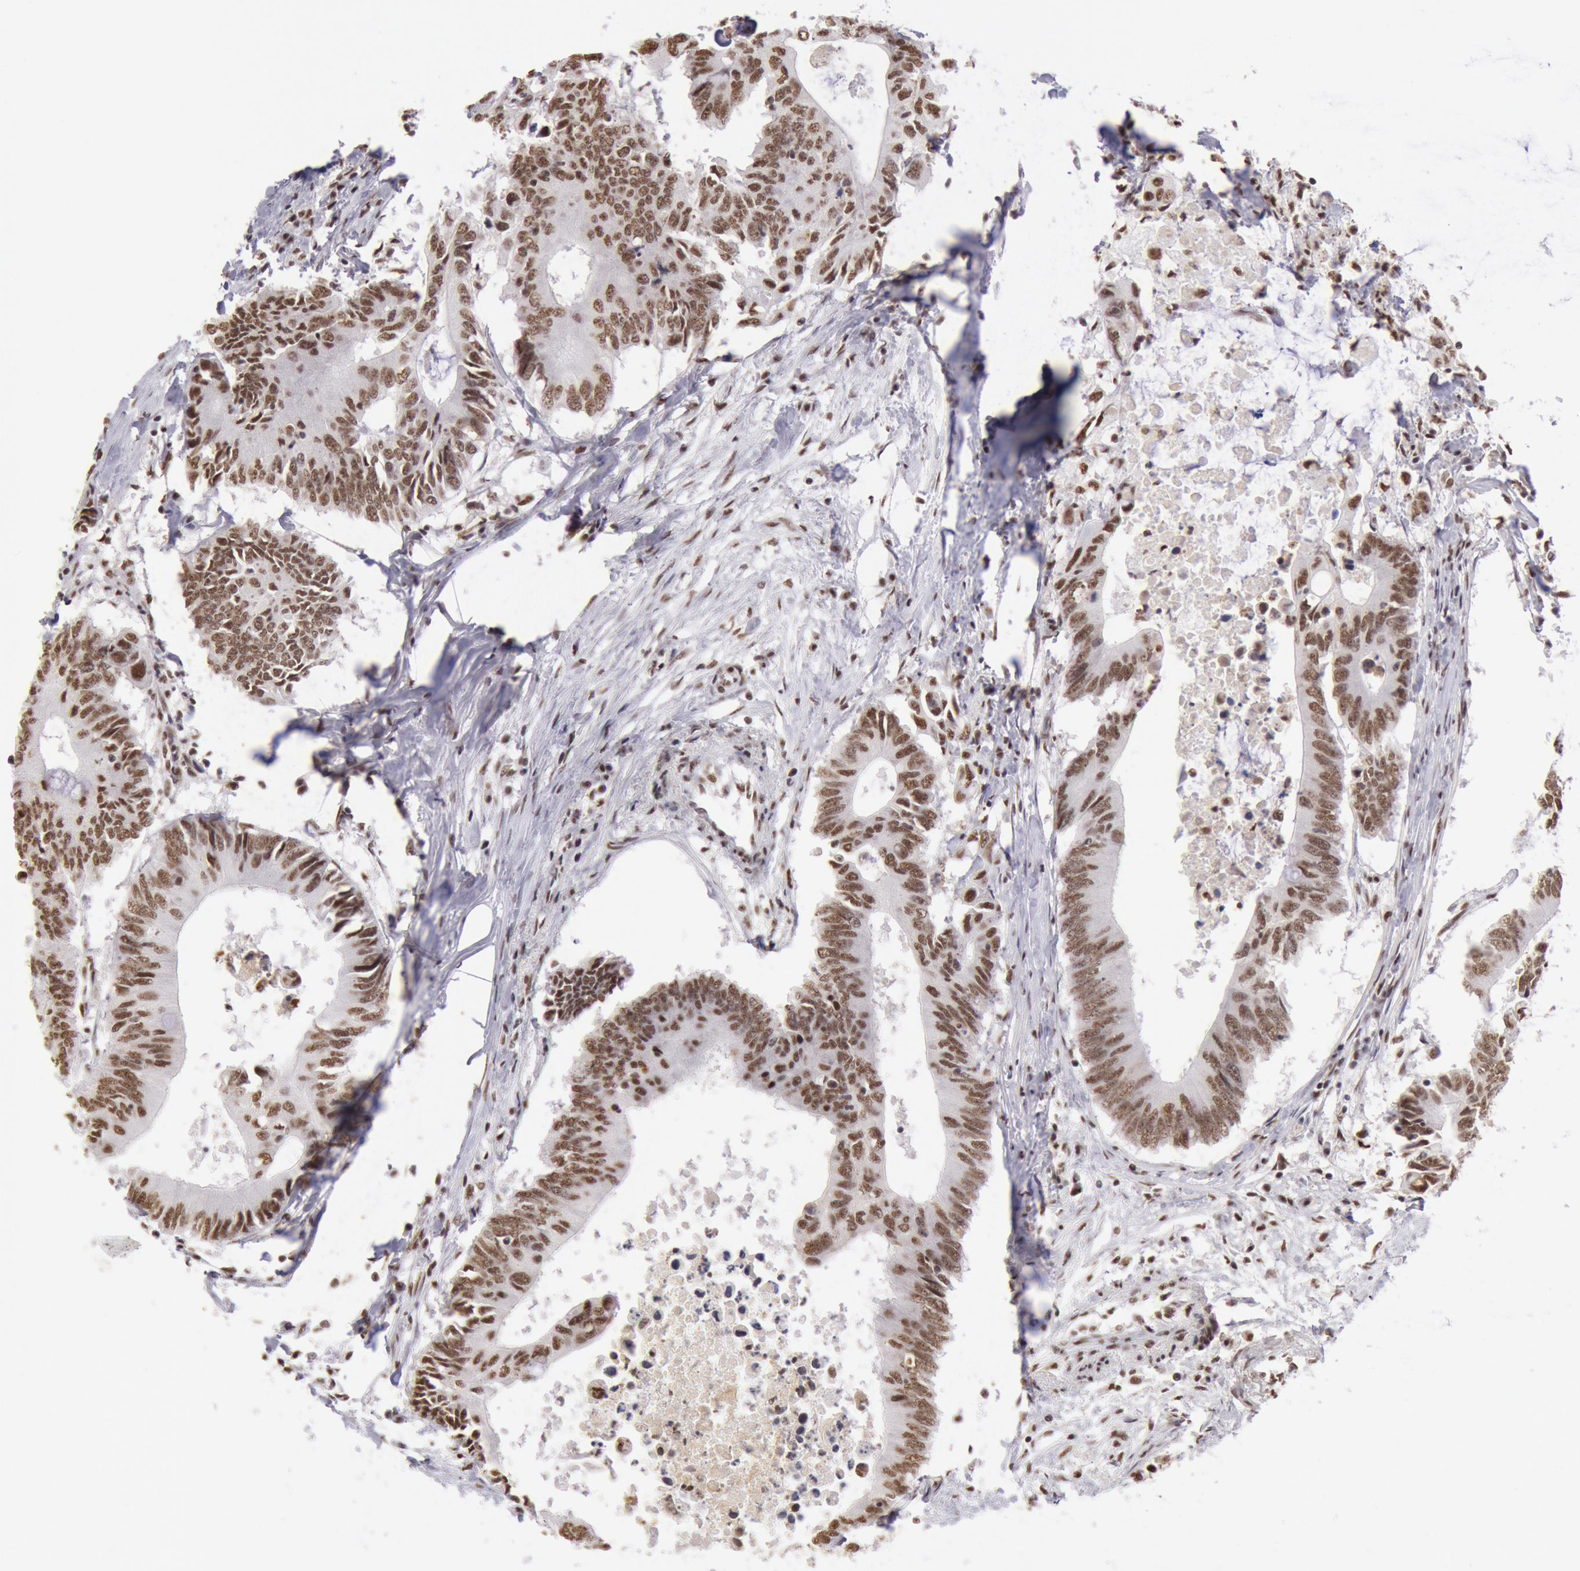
{"staining": {"intensity": "strong", "quantity": ">75%", "location": "nuclear"}, "tissue": "colorectal cancer", "cell_type": "Tumor cells", "image_type": "cancer", "snomed": [{"axis": "morphology", "description": "Adenocarcinoma, NOS"}, {"axis": "topography", "description": "Colon"}], "caption": "Colorectal cancer (adenocarcinoma) stained with IHC shows strong nuclear staining in approximately >75% of tumor cells. Nuclei are stained in blue.", "gene": "SNRPD3", "patient": {"sex": "male", "age": 71}}